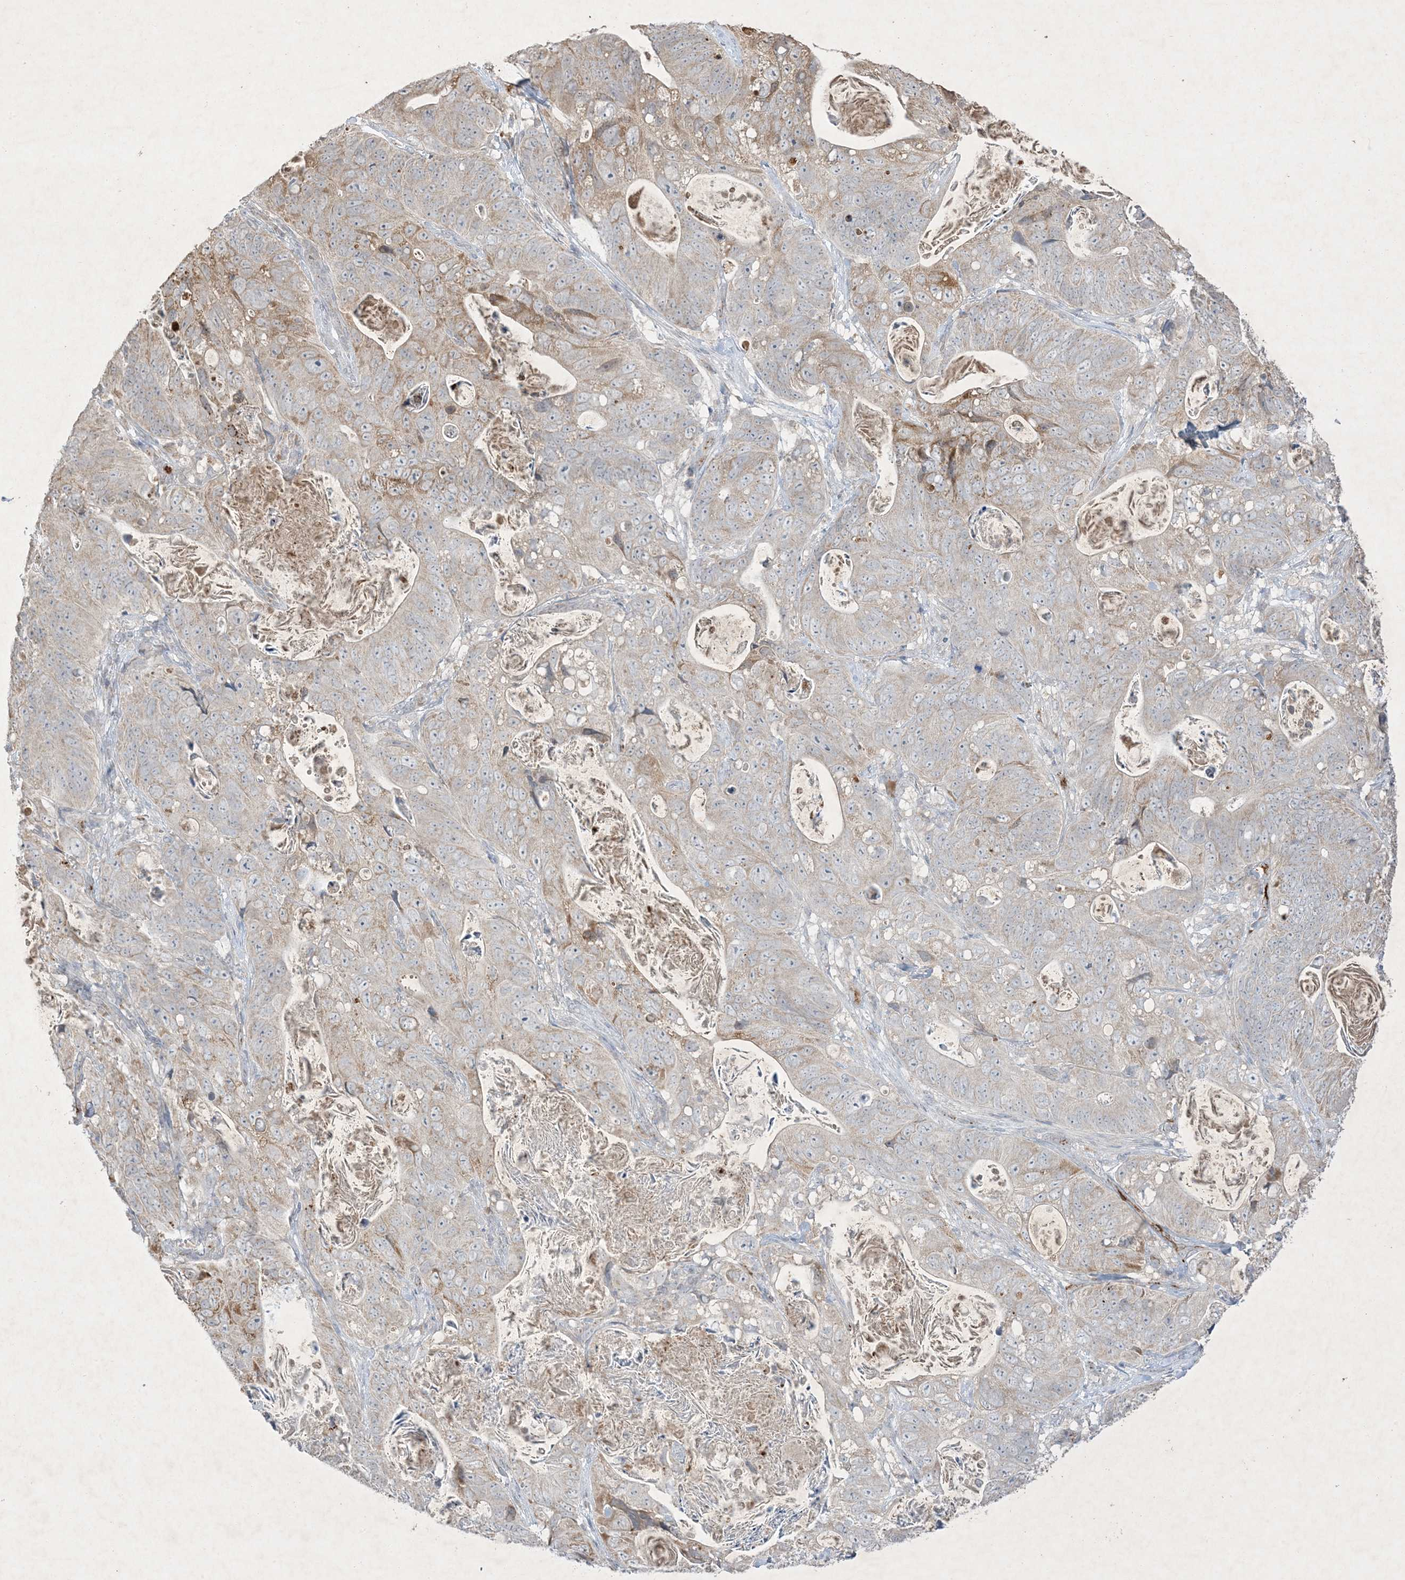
{"staining": {"intensity": "weak", "quantity": "<25%", "location": "cytoplasmic/membranous"}, "tissue": "stomach cancer", "cell_type": "Tumor cells", "image_type": "cancer", "snomed": [{"axis": "morphology", "description": "Normal tissue, NOS"}, {"axis": "morphology", "description": "Adenocarcinoma, NOS"}, {"axis": "topography", "description": "Stomach"}], "caption": "A photomicrograph of human stomach cancer (adenocarcinoma) is negative for staining in tumor cells.", "gene": "PRSS36", "patient": {"sex": "female", "age": 89}}